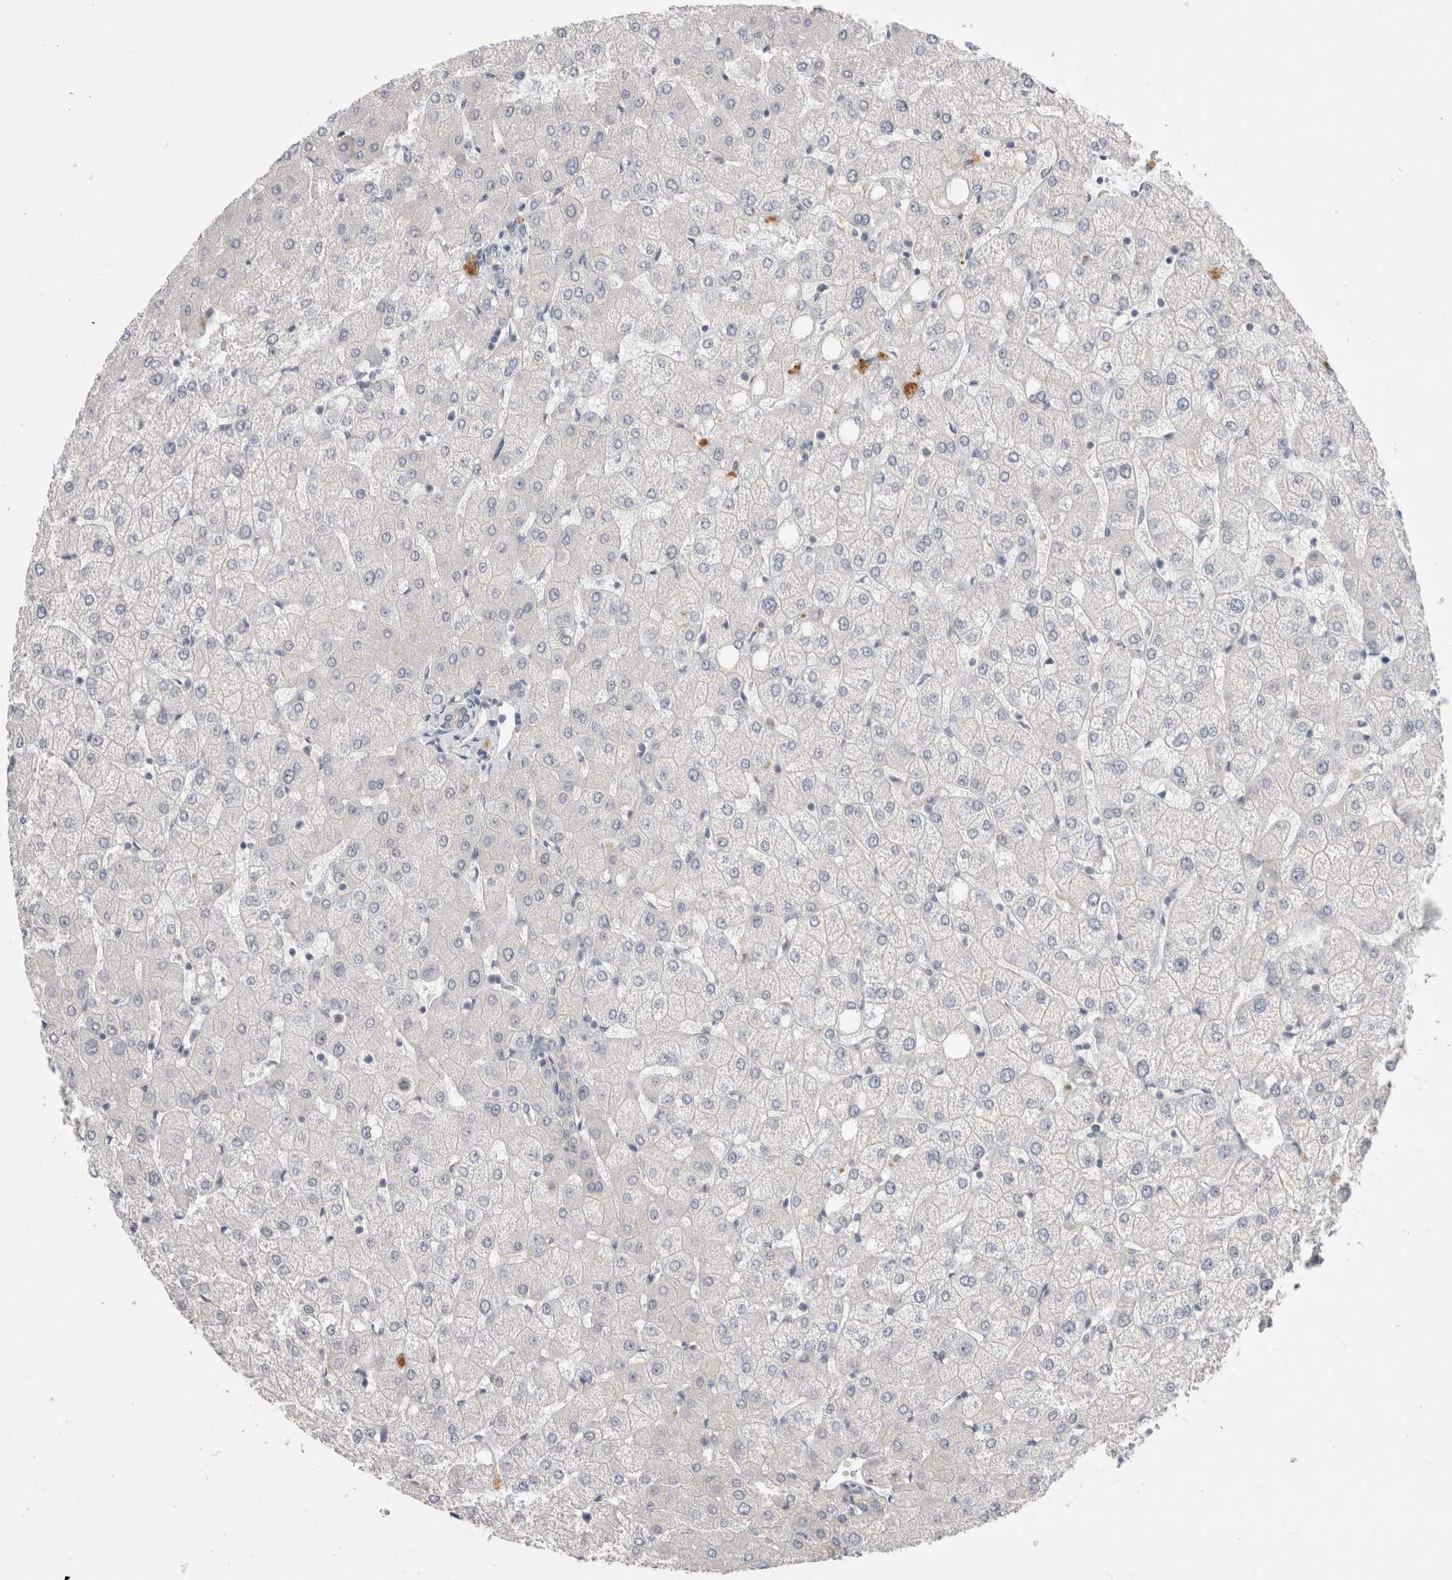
{"staining": {"intensity": "negative", "quantity": "none", "location": "none"}, "tissue": "liver", "cell_type": "Cholangiocytes", "image_type": "normal", "snomed": [{"axis": "morphology", "description": "Normal tissue, NOS"}, {"axis": "topography", "description": "Liver"}], "caption": "The immunohistochemistry photomicrograph has no significant staining in cholangiocytes of liver. The staining is performed using DAB brown chromogen with nuclei counter-stained in using hematoxylin.", "gene": "CERS3", "patient": {"sex": "female", "age": 54}}